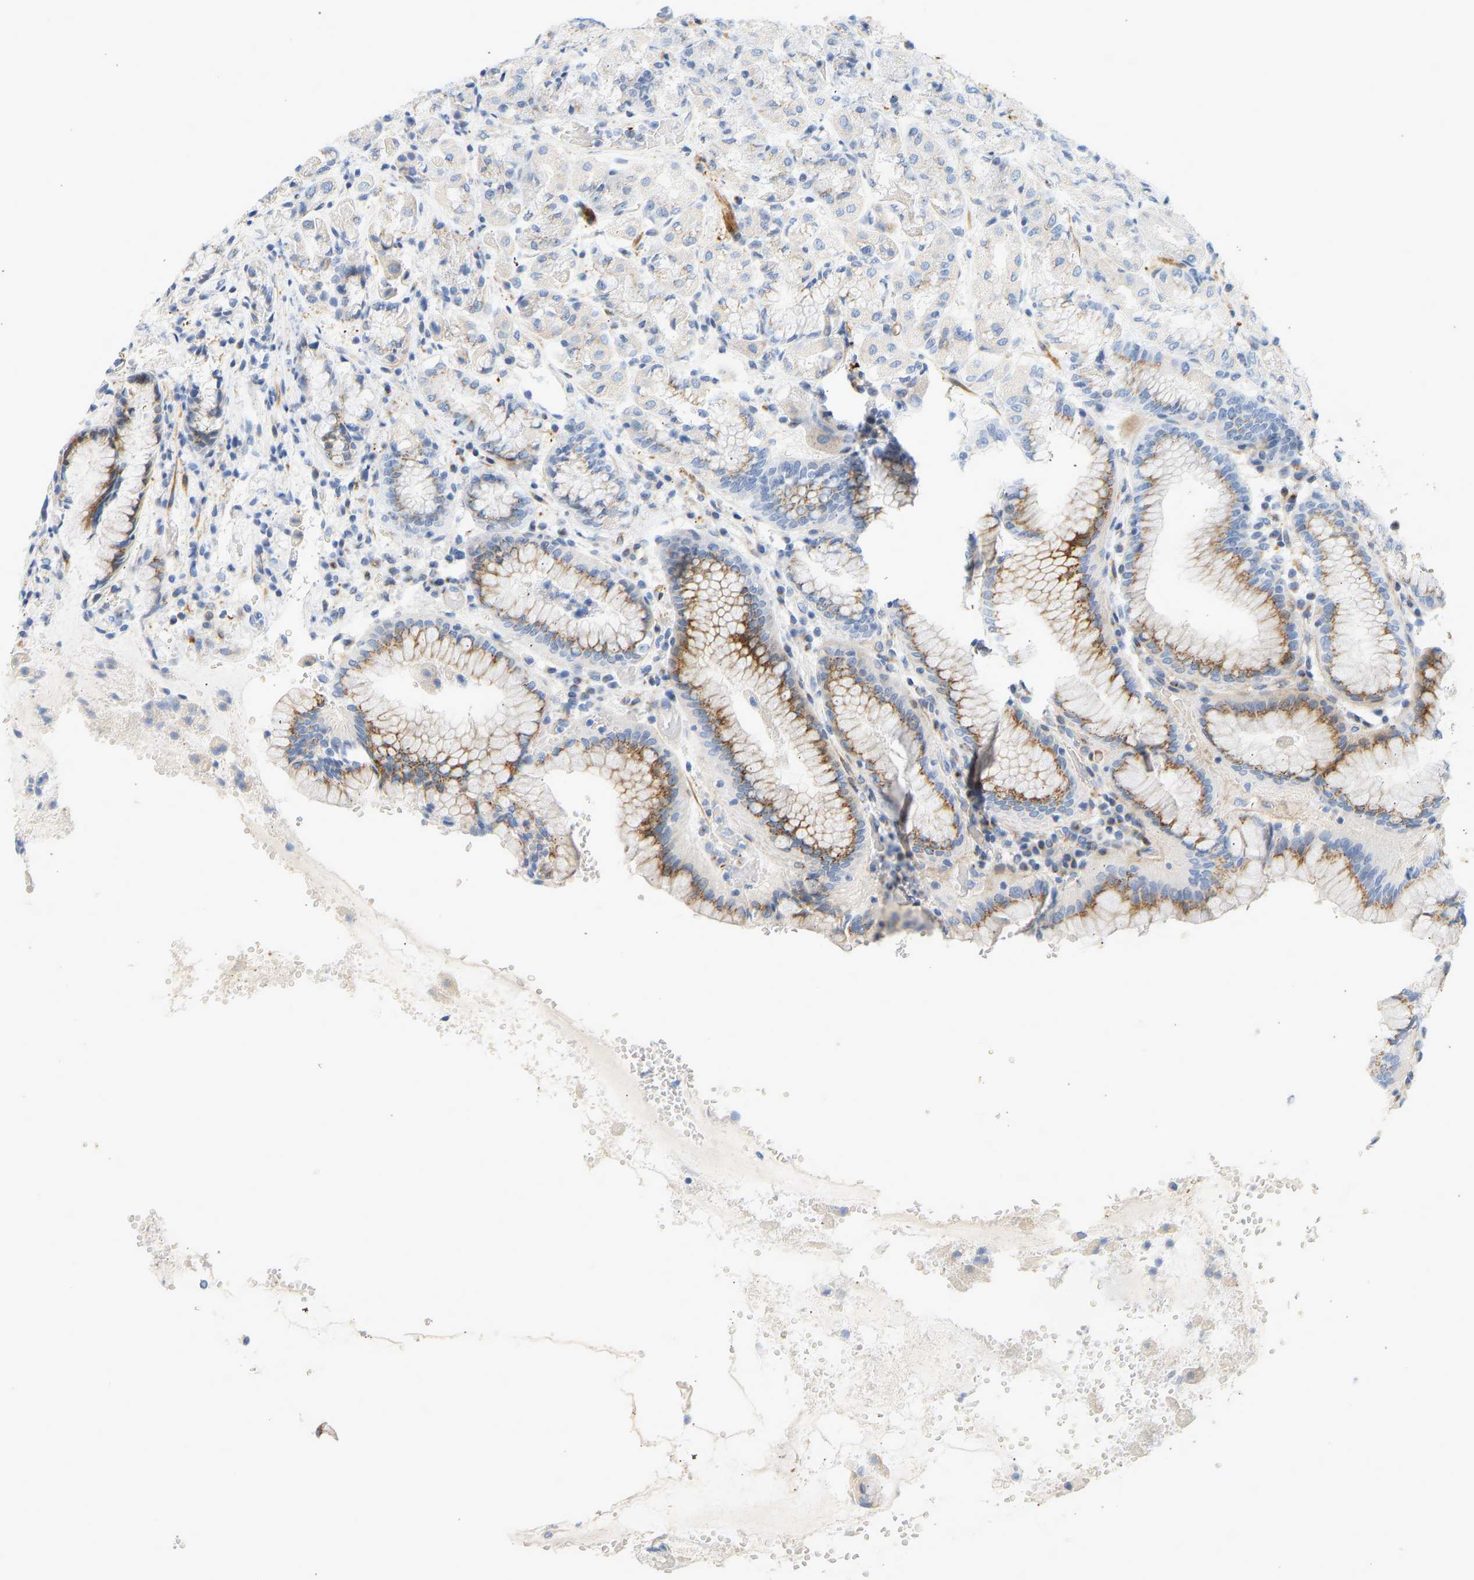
{"staining": {"intensity": "moderate", "quantity": "25%-75%", "location": "cytoplasmic/membranous"}, "tissue": "stomach", "cell_type": "Glandular cells", "image_type": "normal", "snomed": [{"axis": "morphology", "description": "Normal tissue, NOS"}, {"axis": "topography", "description": "Stomach"}, {"axis": "topography", "description": "Stomach, lower"}], "caption": "The image shows a brown stain indicating the presence of a protein in the cytoplasmic/membranous of glandular cells in stomach. The staining was performed using DAB to visualize the protein expression in brown, while the nuclei were stained in blue with hematoxylin (Magnification: 20x).", "gene": "SLC30A7", "patient": {"sex": "female", "age": 56}}